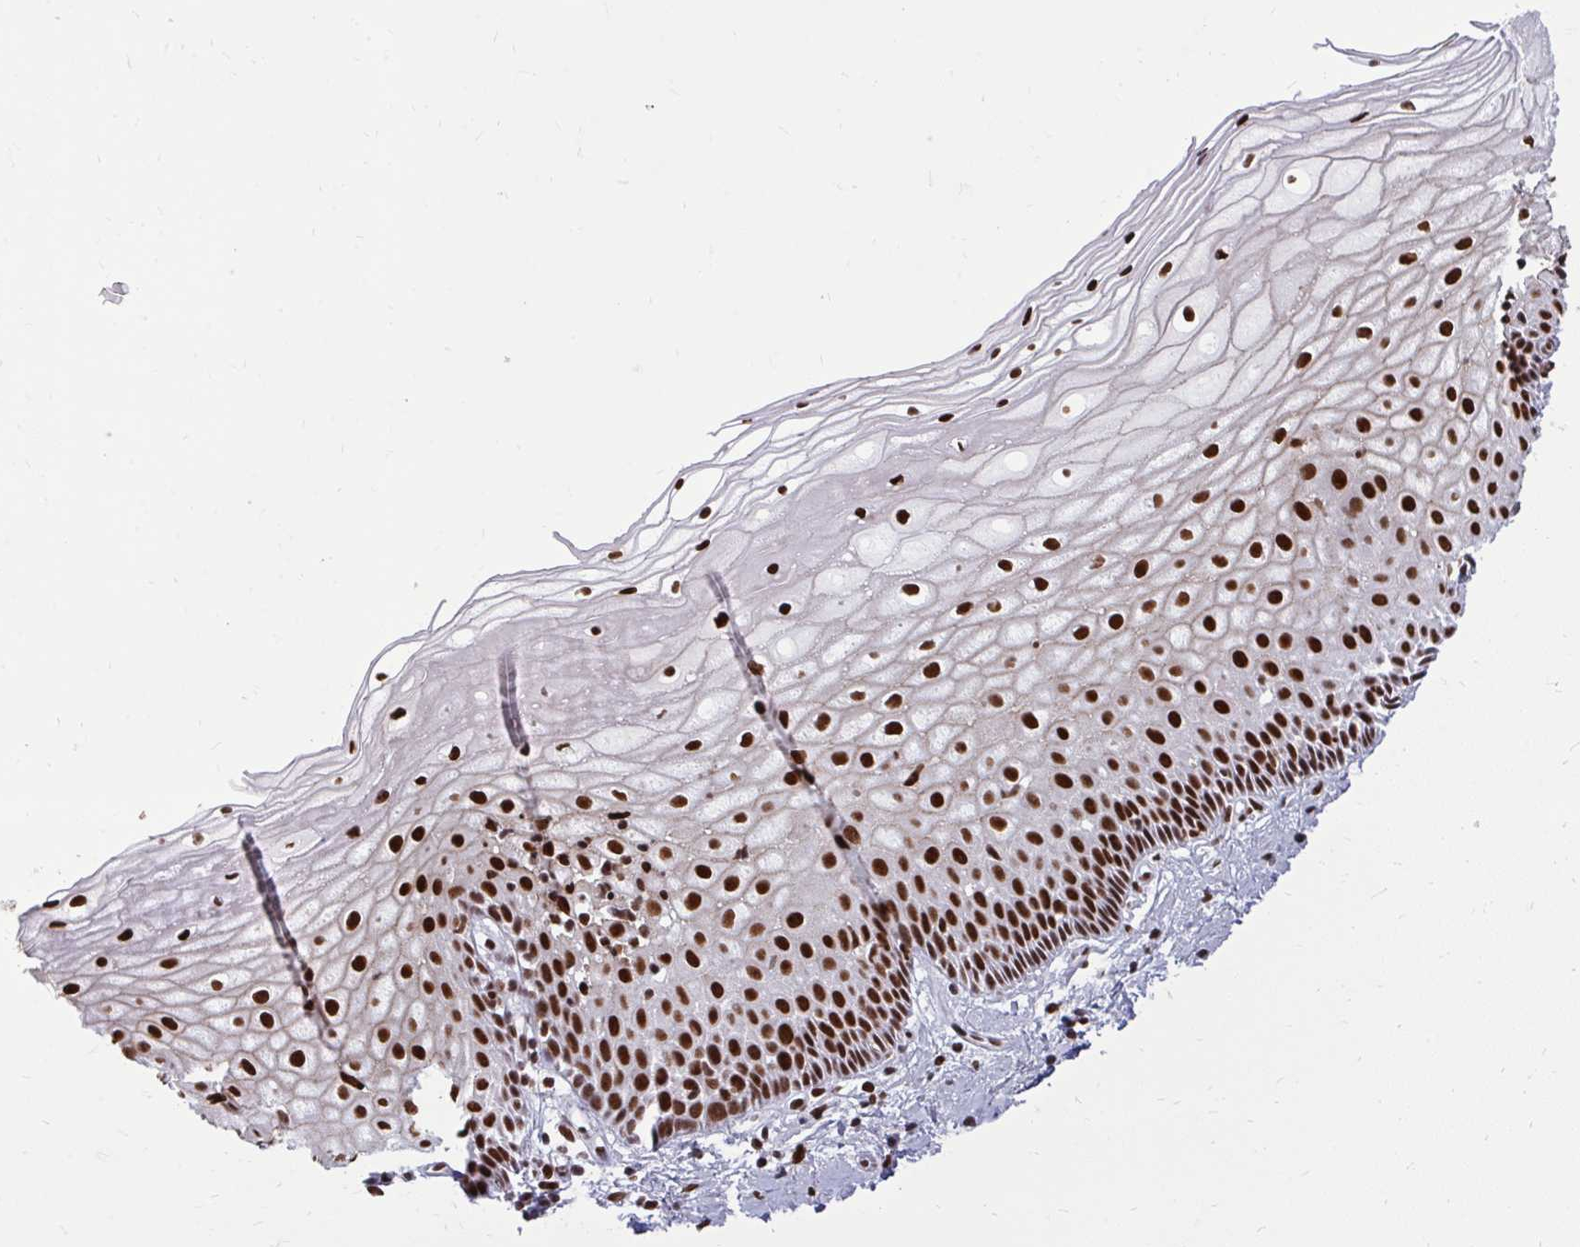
{"staining": {"intensity": "strong", "quantity": ">75%", "location": "nuclear"}, "tissue": "cervix", "cell_type": "Glandular cells", "image_type": "normal", "snomed": [{"axis": "morphology", "description": "Normal tissue, NOS"}, {"axis": "topography", "description": "Cervix"}], "caption": "Approximately >75% of glandular cells in normal human cervix reveal strong nuclear protein staining as visualized by brown immunohistochemical staining.", "gene": "CDYL", "patient": {"sex": "female", "age": 36}}